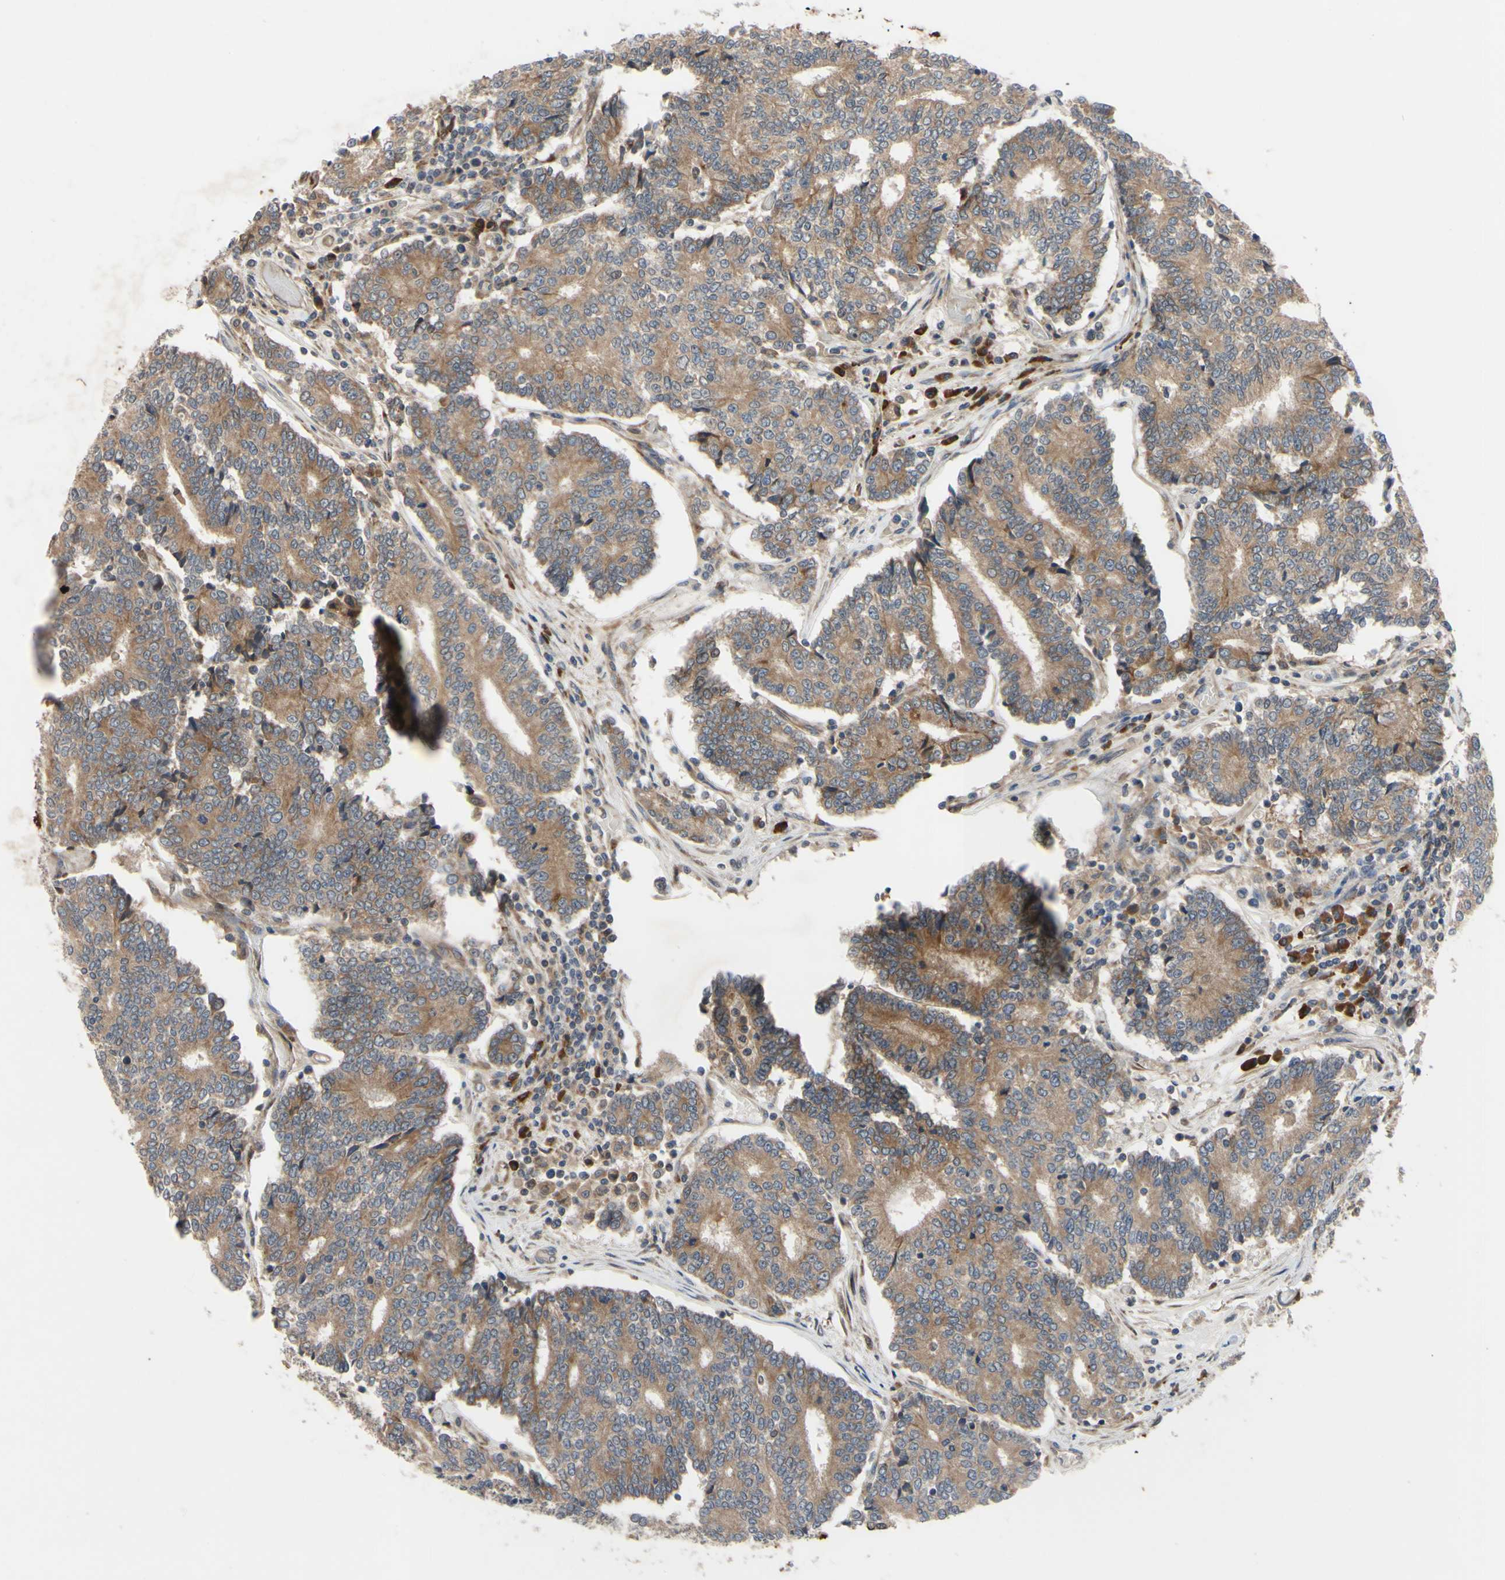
{"staining": {"intensity": "moderate", "quantity": ">75%", "location": "cytoplasmic/membranous"}, "tissue": "prostate cancer", "cell_type": "Tumor cells", "image_type": "cancer", "snomed": [{"axis": "morphology", "description": "Normal tissue, NOS"}, {"axis": "morphology", "description": "Adenocarcinoma, High grade"}, {"axis": "topography", "description": "Prostate"}, {"axis": "topography", "description": "Seminal veicle"}], "caption": "This image shows immunohistochemistry (IHC) staining of prostate adenocarcinoma (high-grade), with medium moderate cytoplasmic/membranous staining in approximately >75% of tumor cells.", "gene": "XIAP", "patient": {"sex": "male", "age": 55}}